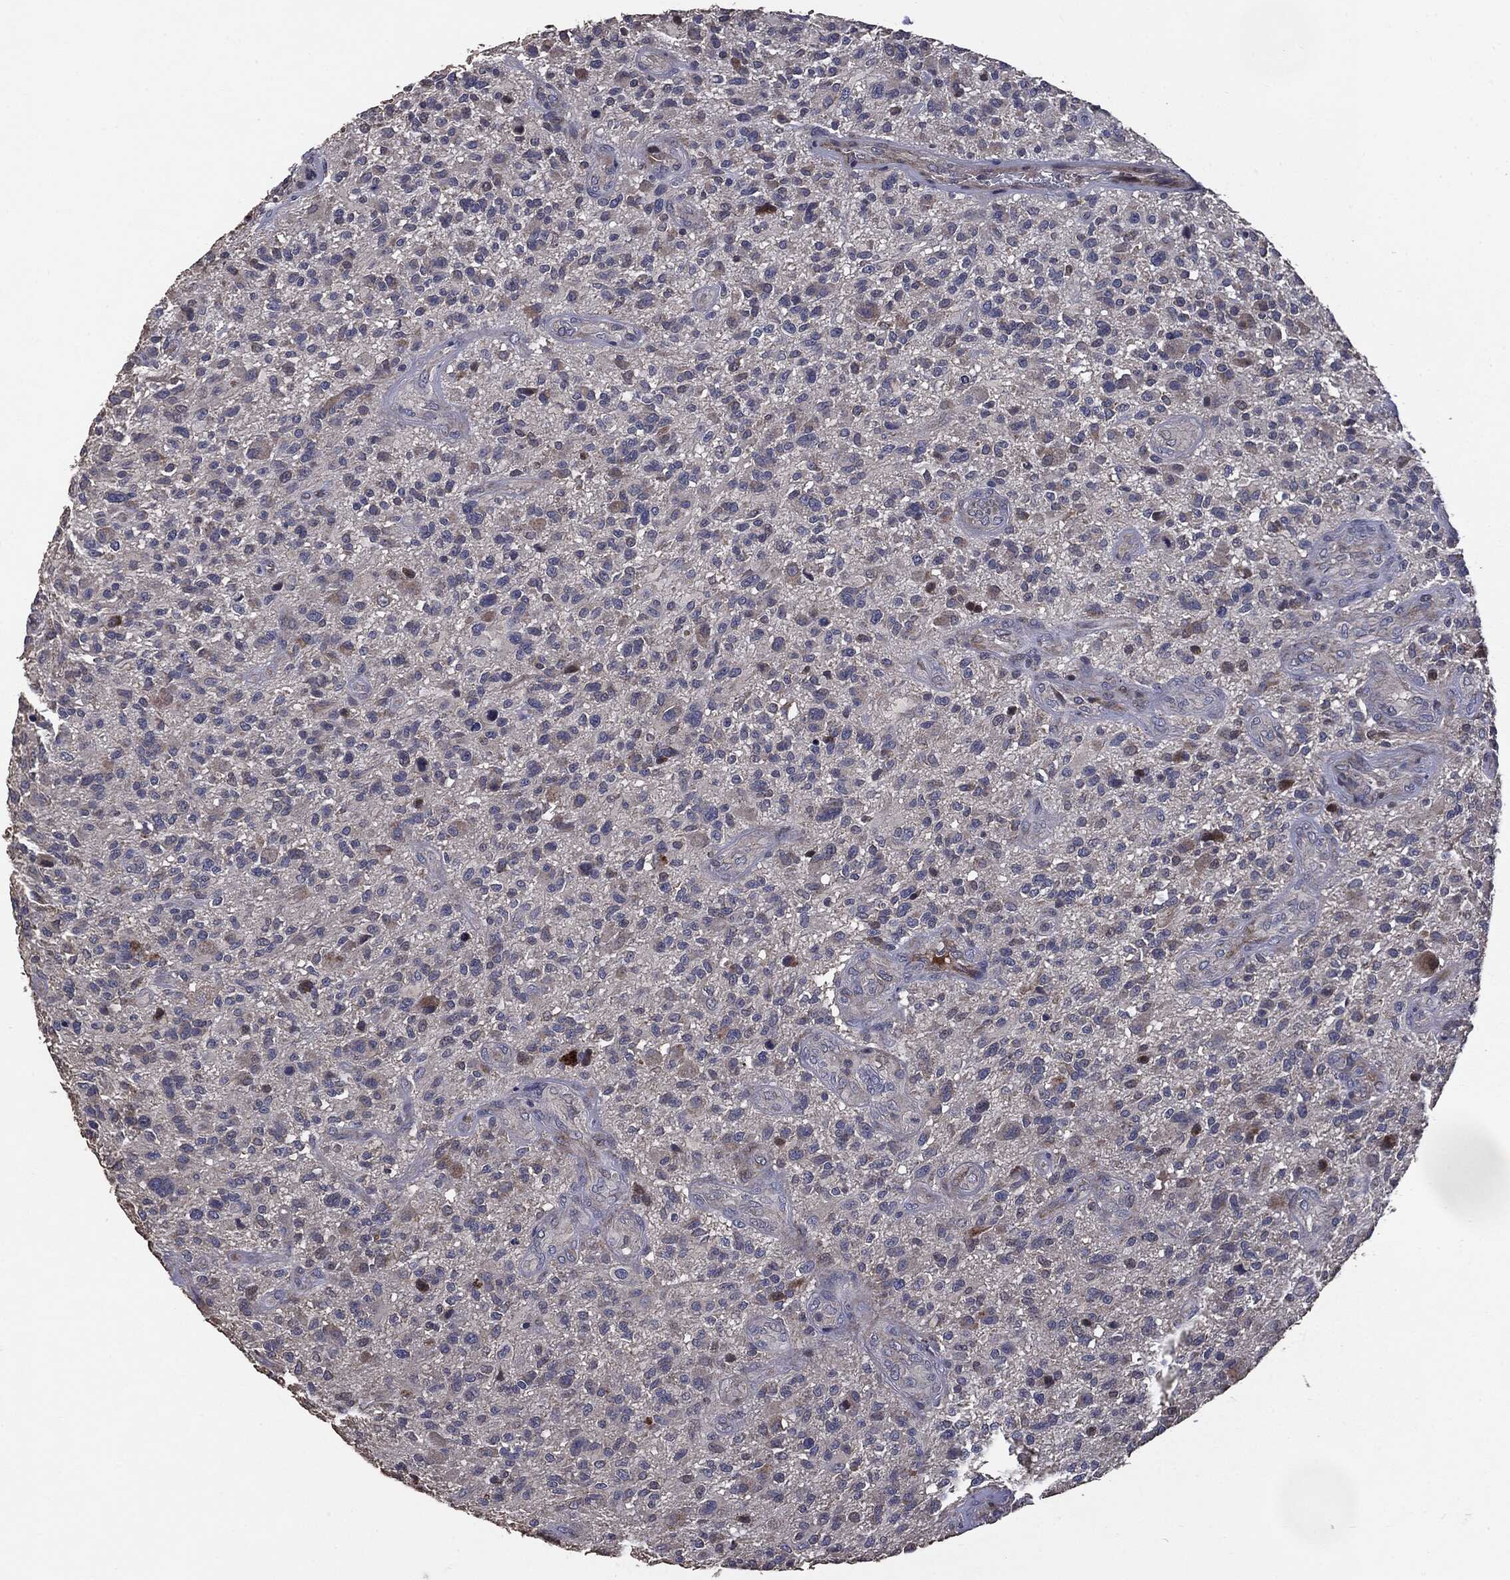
{"staining": {"intensity": "negative", "quantity": "none", "location": "none"}, "tissue": "glioma", "cell_type": "Tumor cells", "image_type": "cancer", "snomed": [{"axis": "morphology", "description": "Glioma, malignant, High grade"}, {"axis": "topography", "description": "Brain"}], "caption": "Immunohistochemistry (IHC) of high-grade glioma (malignant) reveals no positivity in tumor cells. (DAB (3,3'-diaminobenzidine) immunohistochemistry (IHC) with hematoxylin counter stain).", "gene": "MTOR", "patient": {"sex": "male", "age": 47}}